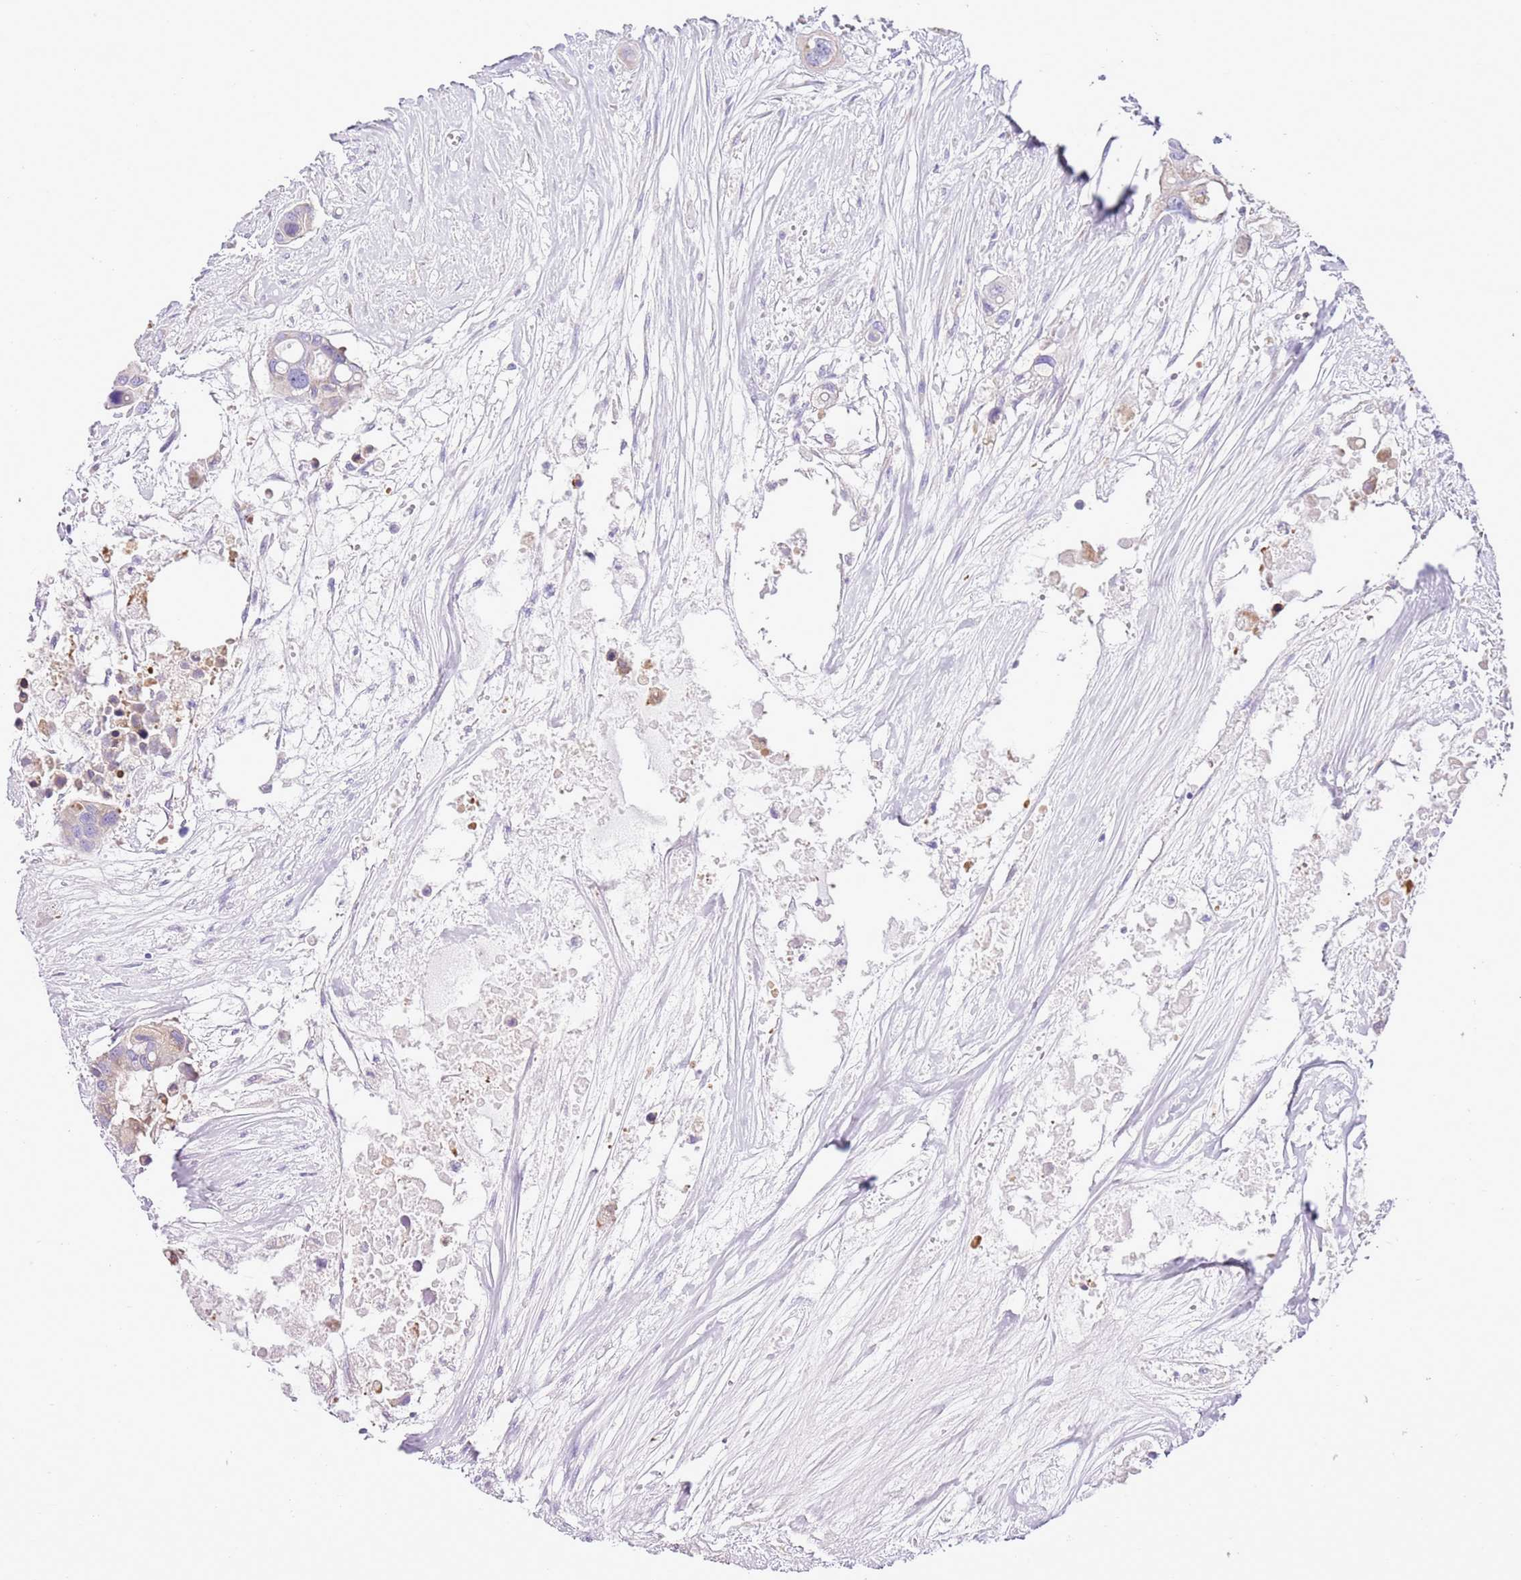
{"staining": {"intensity": "weak", "quantity": "<25%", "location": "cytoplasmic/membranous"}, "tissue": "colorectal cancer", "cell_type": "Tumor cells", "image_type": "cancer", "snomed": [{"axis": "morphology", "description": "Adenocarcinoma, NOS"}, {"axis": "topography", "description": "Colon"}], "caption": "There is no significant positivity in tumor cells of colorectal adenocarcinoma.", "gene": "AAR2", "patient": {"sex": "male", "age": 77}}